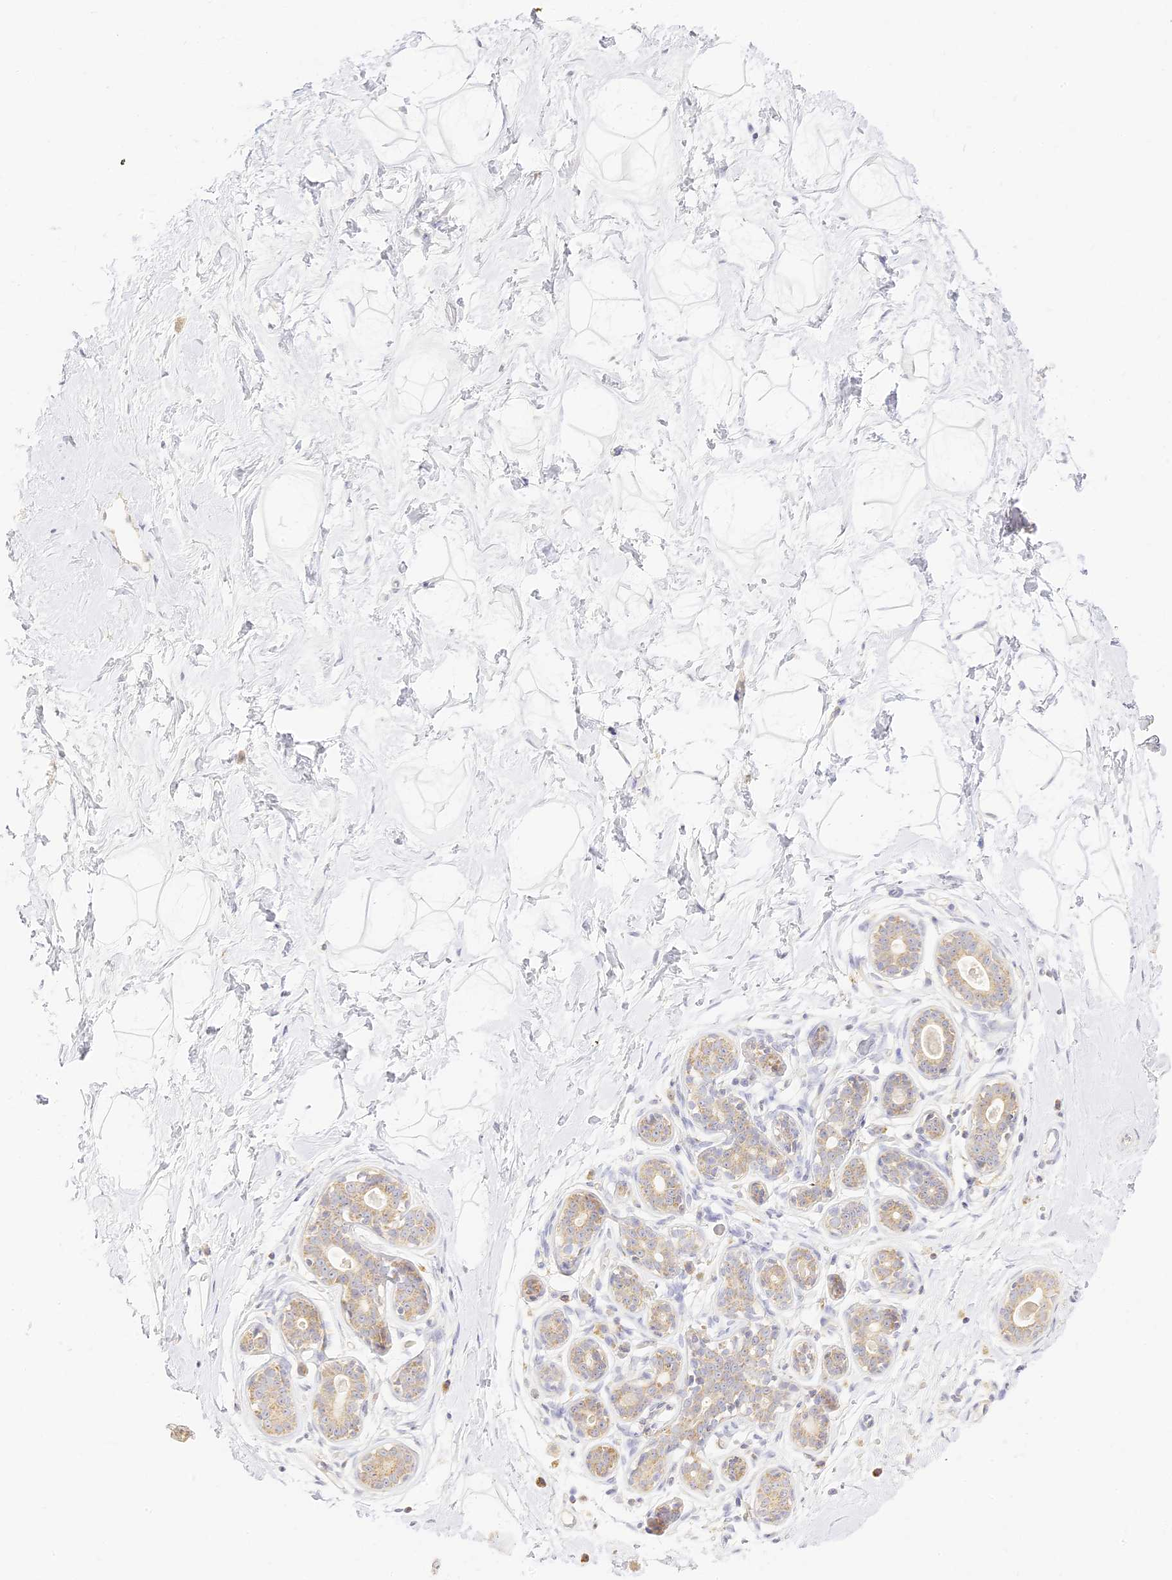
{"staining": {"intensity": "negative", "quantity": "none", "location": "none"}, "tissue": "breast", "cell_type": "Adipocytes", "image_type": "normal", "snomed": [{"axis": "morphology", "description": "Normal tissue, NOS"}, {"axis": "morphology", "description": "Adenoma, NOS"}, {"axis": "topography", "description": "Breast"}], "caption": "Adipocytes show no significant staining in normal breast. (Brightfield microscopy of DAB (3,3'-diaminobenzidine) IHC at high magnification).", "gene": "LRRC15", "patient": {"sex": "female", "age": 23}}